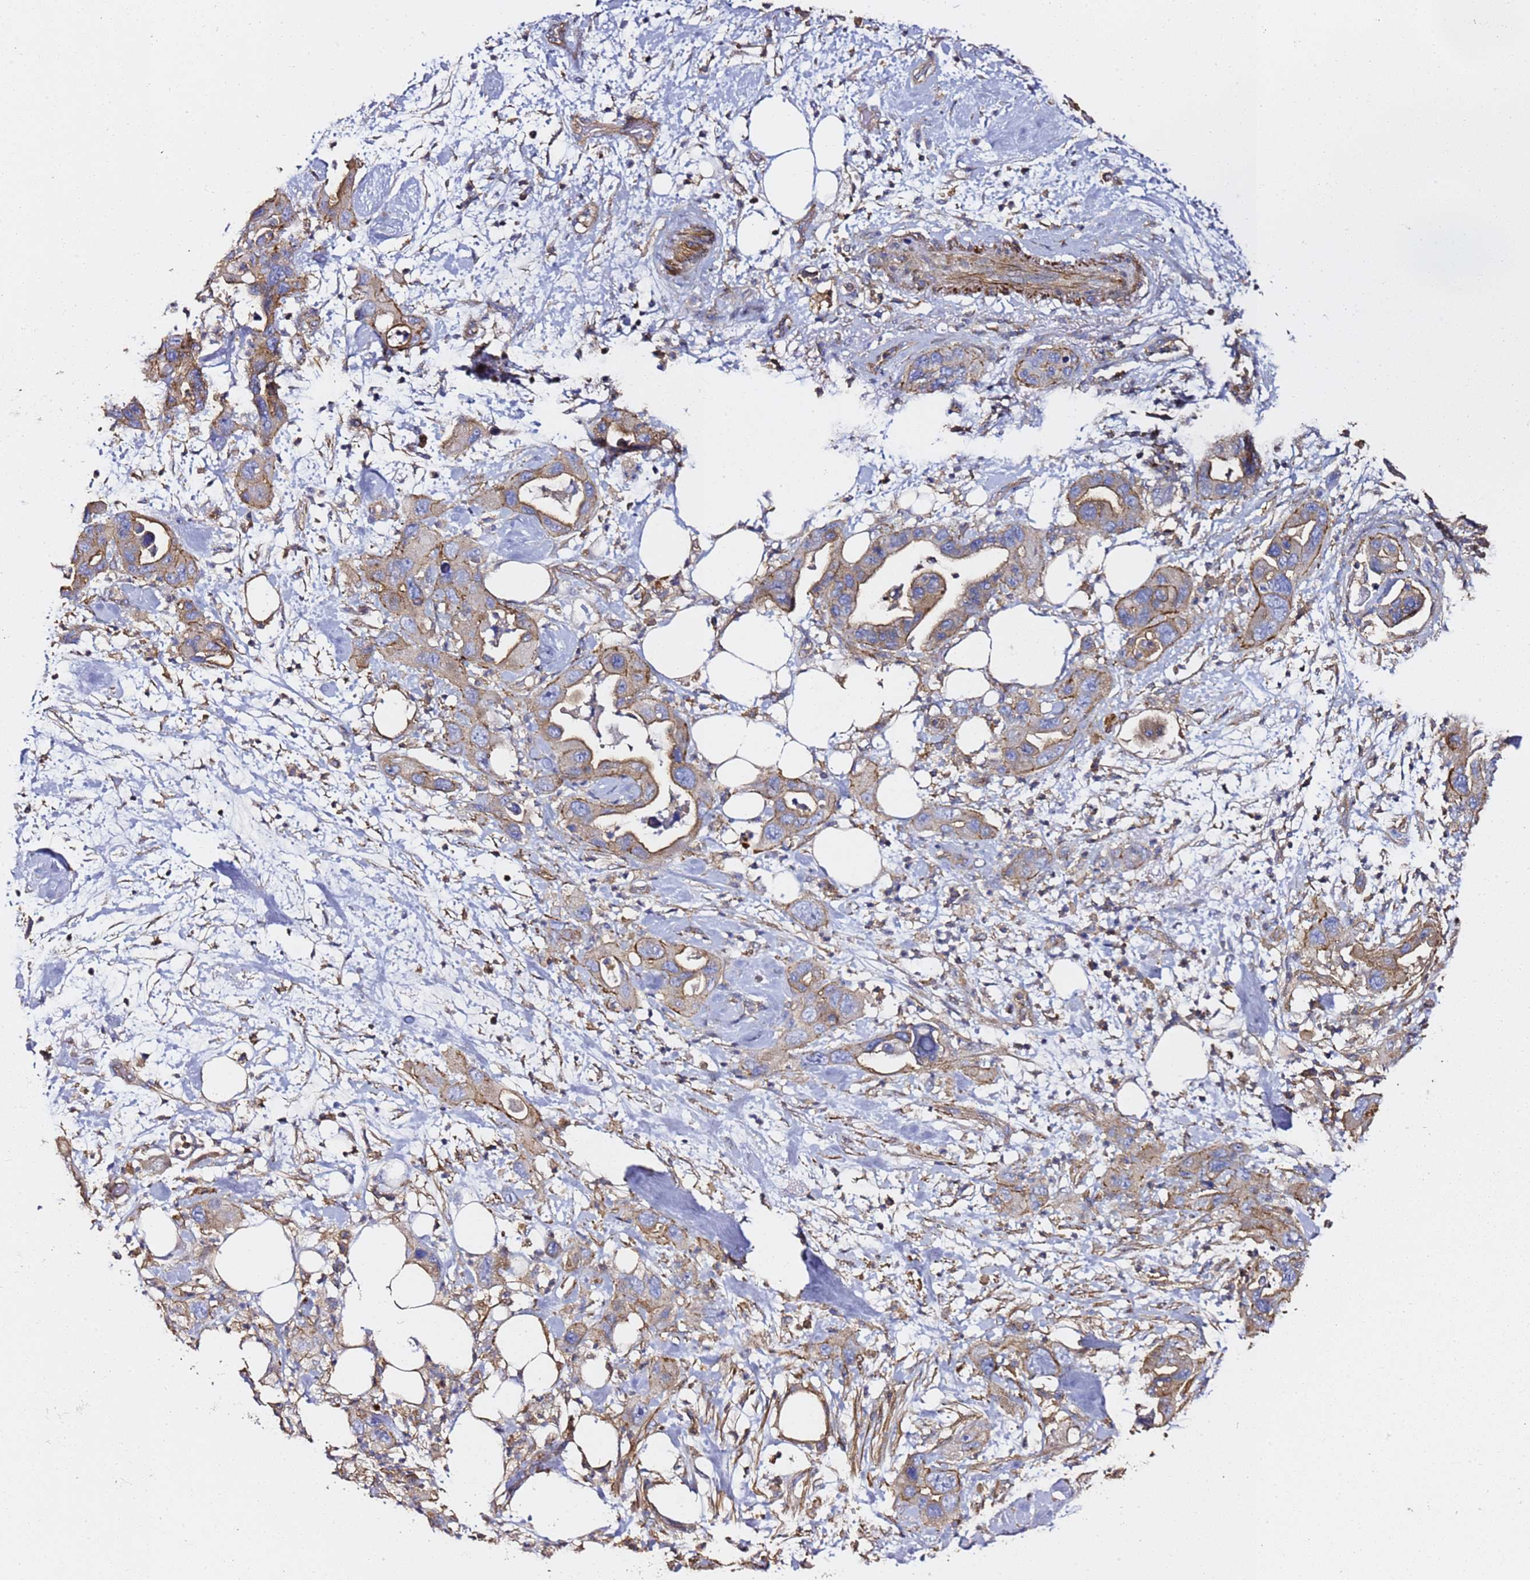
{"staining": {"intensity": "moderate", "quantity": ">75%", "location": "cytoplasmic/membranous"}, "tissue": "pancreatic cancer", "cell_type": "Tumor cells", "image_type": "cancer", "snomed": [{"axis": "morphology", "description": "Adenocarcinoma, NOS"}, {"axis": "topography", "description": "Pancreas"}], "caption": "Pancreatic adenocarcinoma stained for a protein displays moderate cytoplasmic/membranous positivity in tumor cells.", "gene": "ZFP36L2", "patient": {"sex": "female", "age": 71}}